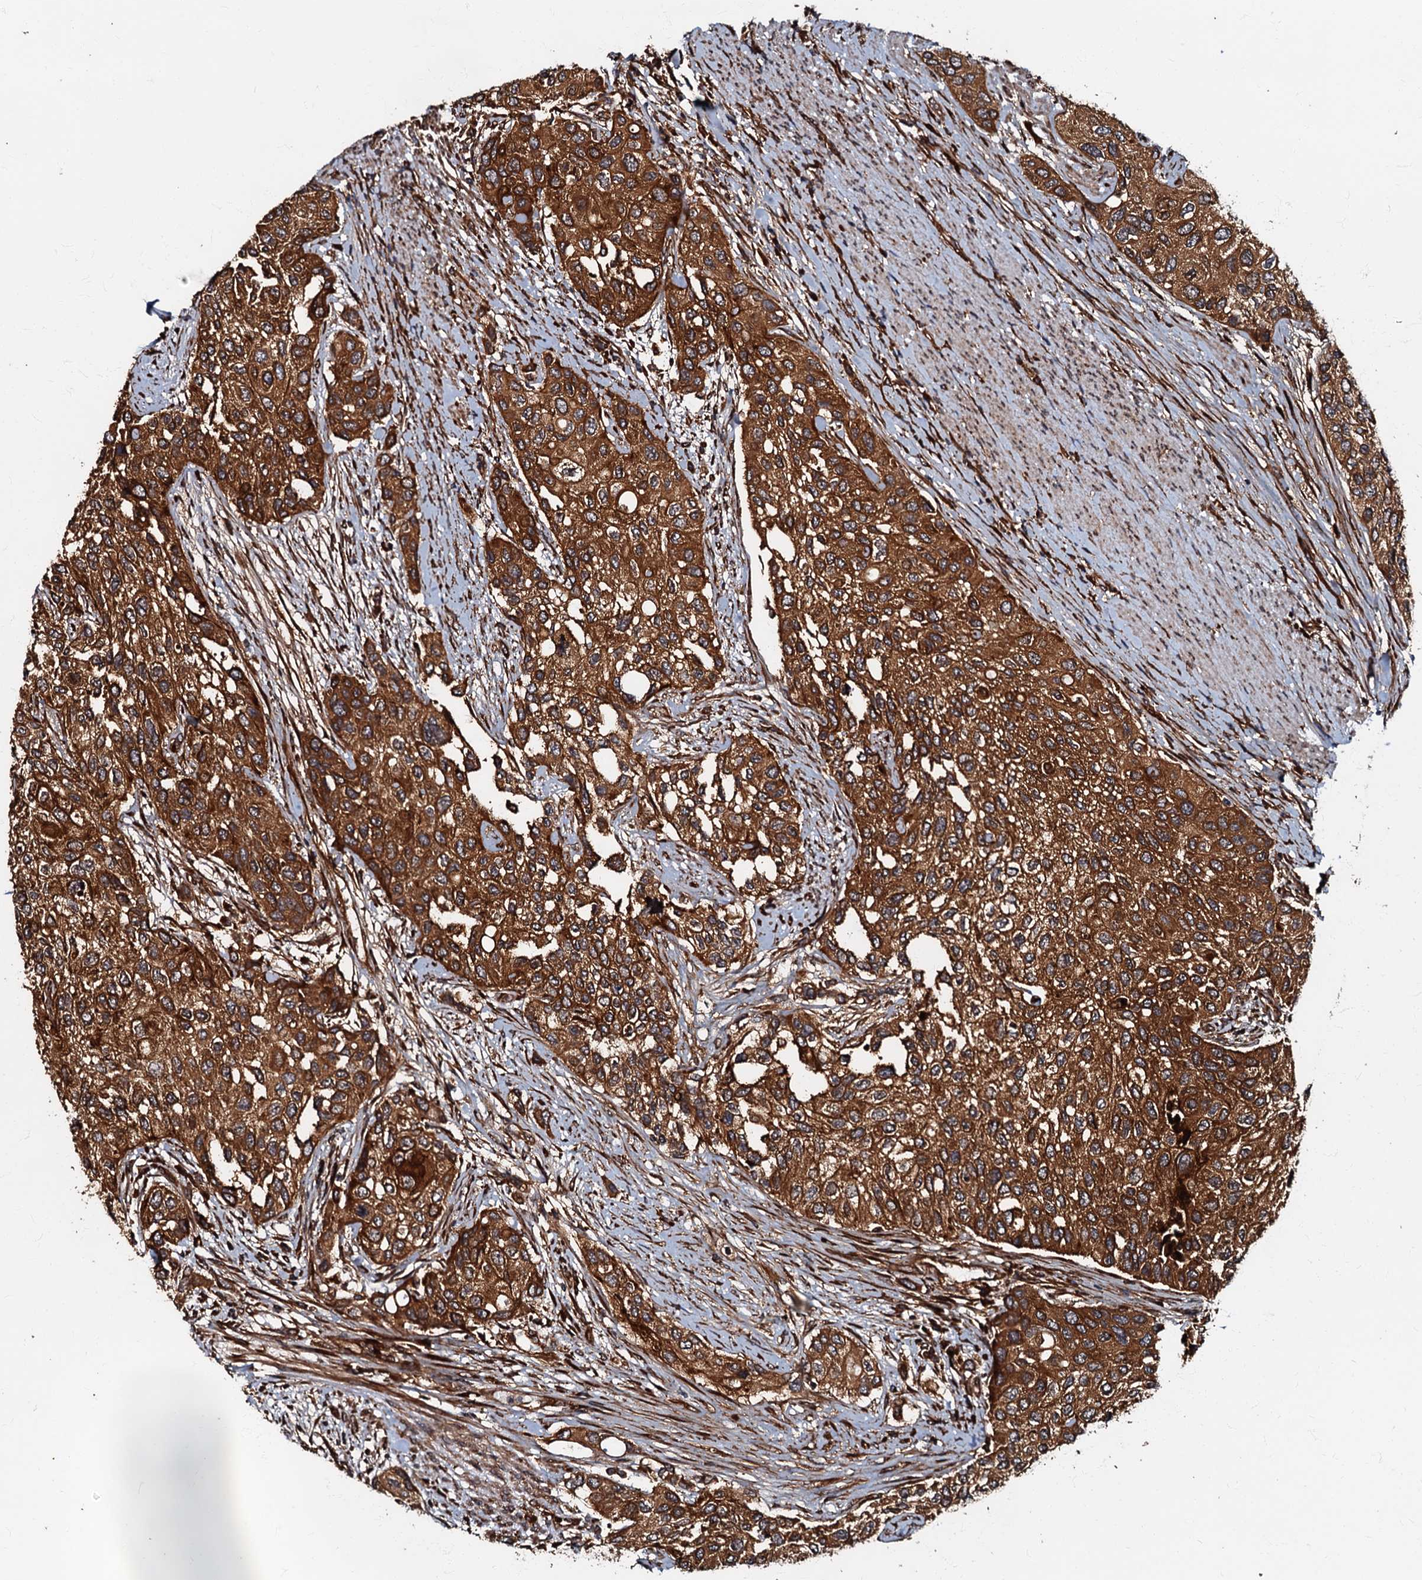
{"staining": {"intensity": "strong", "quantity": ">75%", "location": "cytoplasmic/membranous"}, "tissue": "urothelial cancer", "cell_type": "Tumor cells", "image_type": "cancer", "snomed": [{"axis": "morphology", "description": "Normal tissue, NOS"}, {"axis": "morphology", "description": "Urothelial carcinoma, High grade"}, {"axis": "topography", "description": "Vascular tissue"}, {"axis": "topography", "description": "Urinary bladder"}], "caption": "A brown stain labels strong cytoplasmic/membranous expression of a protein in urothelial cancer tumor cells.", "gene": "BLOC1S6", "patient": {"sex": "female", "age": 56}}